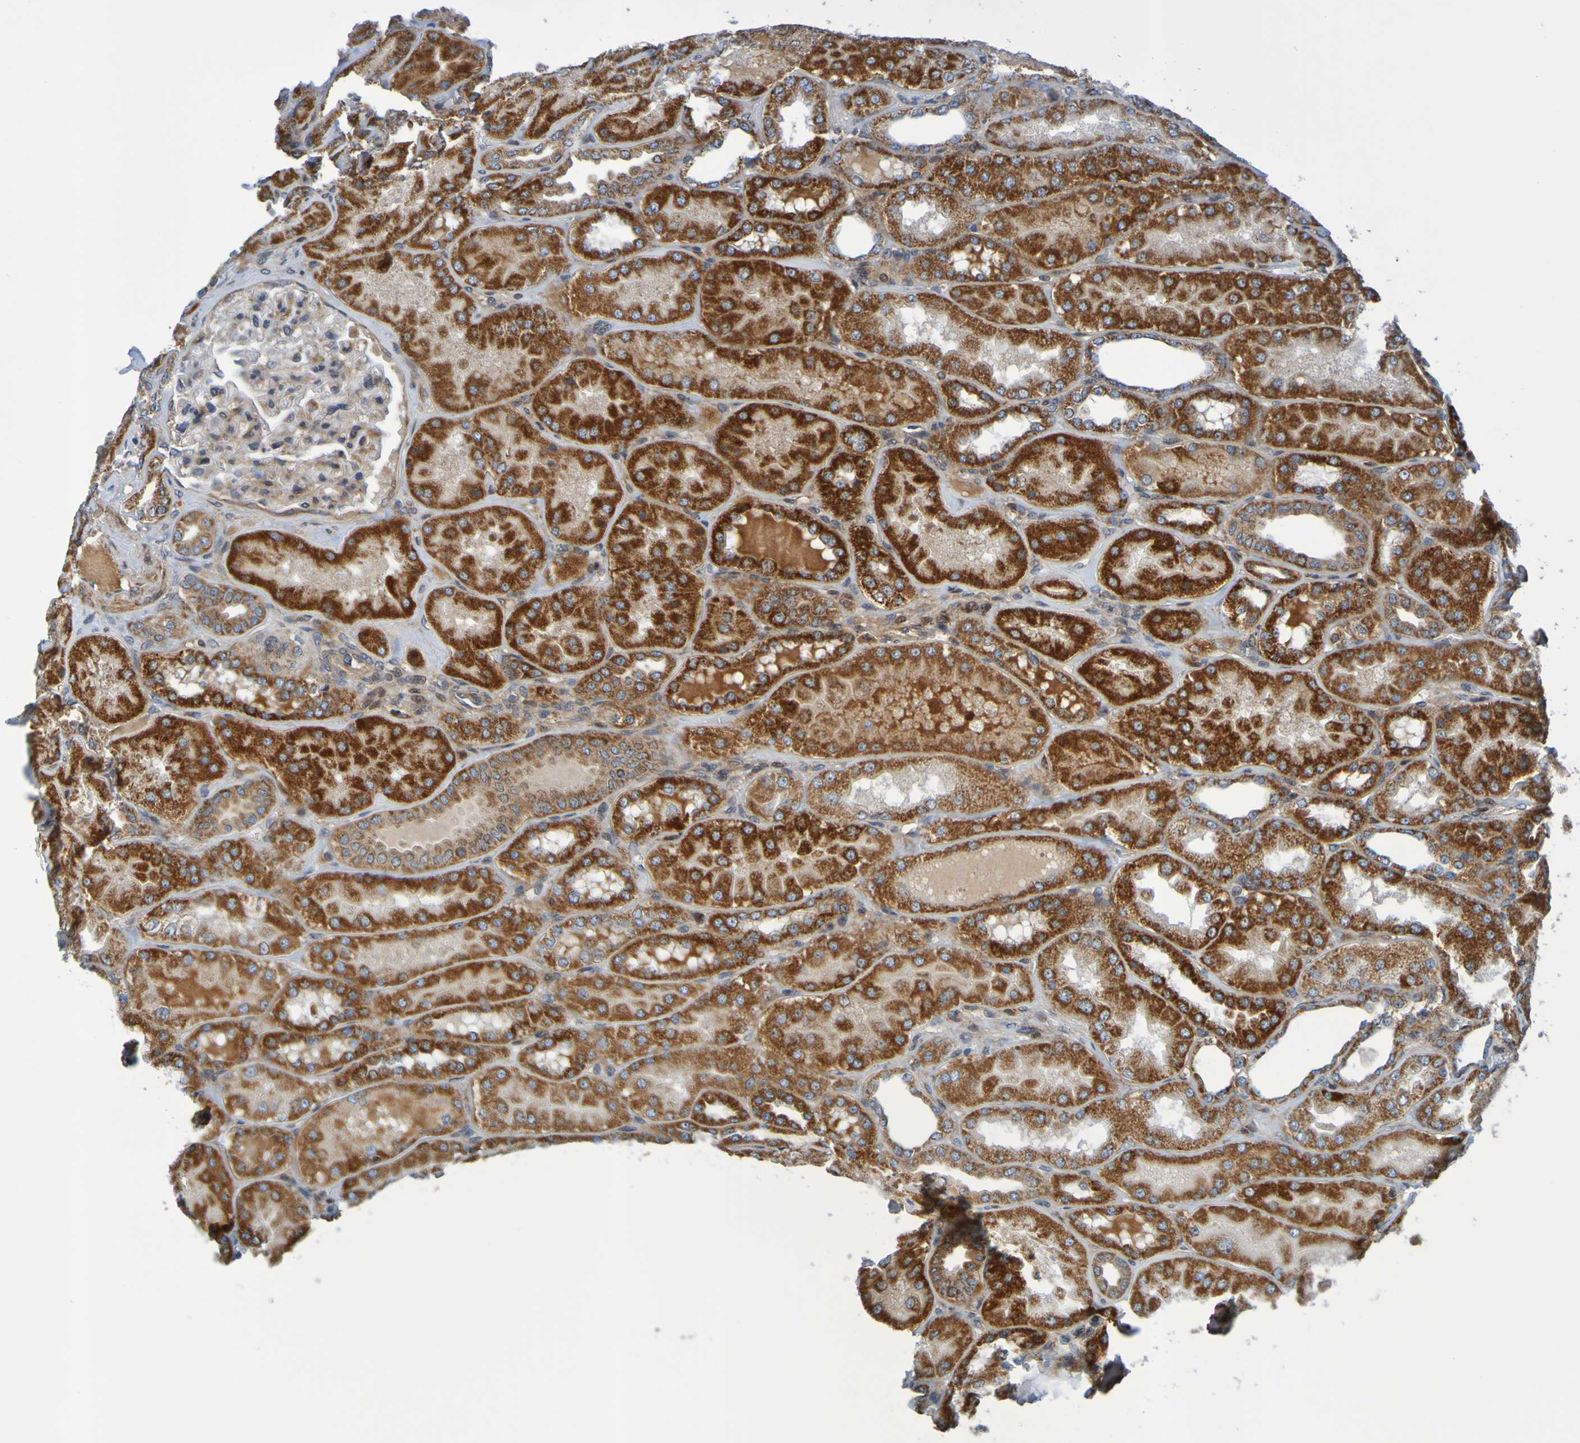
{"staining": {"intensity": "moderate", "quantity": "25%-75%", "location": "cytoplasmic/membranous"}, "tissue": "kidney", "cell_type": "Cells in glomeruli", "image_type": "normal", "snomed": [{"axis": "morphology", "description": "Normal tissue, NOS"}, {"axis": "topography", "description": "Kidney"}], "caption": "Immunohistochemistry micrograph of normal human kidney stained for a protein (brown), which shows medium levels of moderate cytoplasmic/membranous positivity in approximately 25%-75% of cells in glomeruli.", "gene": "CCDC51", "patient": {"sex": "female", "age": 56}}